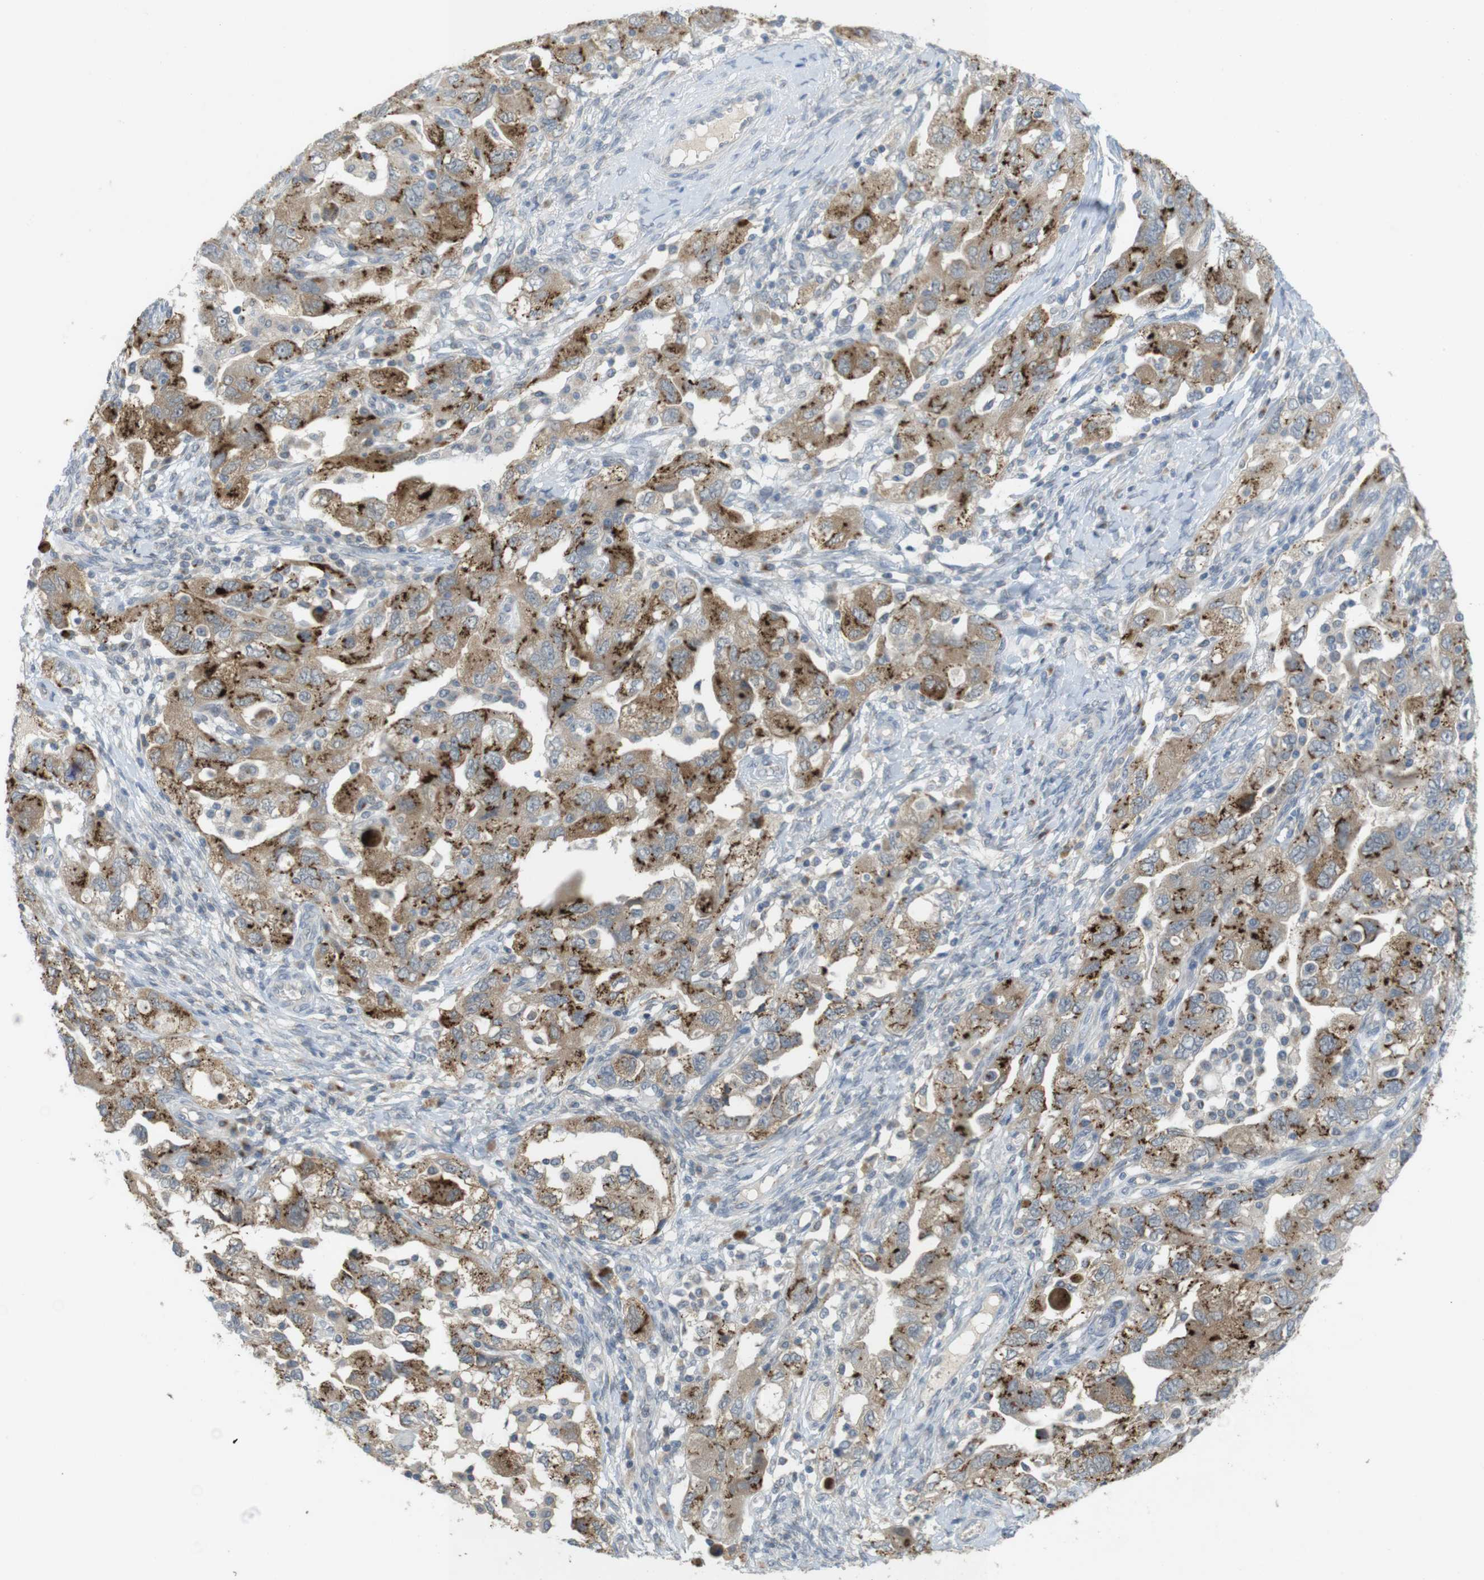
{"staining": {"intensity": "moderate", "quantity": ">75%", "location": "cytoplasmic/membranous"}, "tissue": "ovarian cancer", "cell_type": "Tumor cells", "image_type": "cancer", "snomed": [{"axis": "morphology", "description": "Carcinoma, NOS"}, {"axis": "morphology", "description": "Cystadenocarcinoma, serous, NOS"}, {"axis": "topography", "description": "Ovary"}], "caption": "A medium amount of moderate cytoplasmic/membranous positivity is seen in approximately >75% of tumor cells in ovarian cancer (serous cystadenocarcinoma) tissue.", "gene": "YIPF3", "patient": {"sex": "female", "age": 69}}